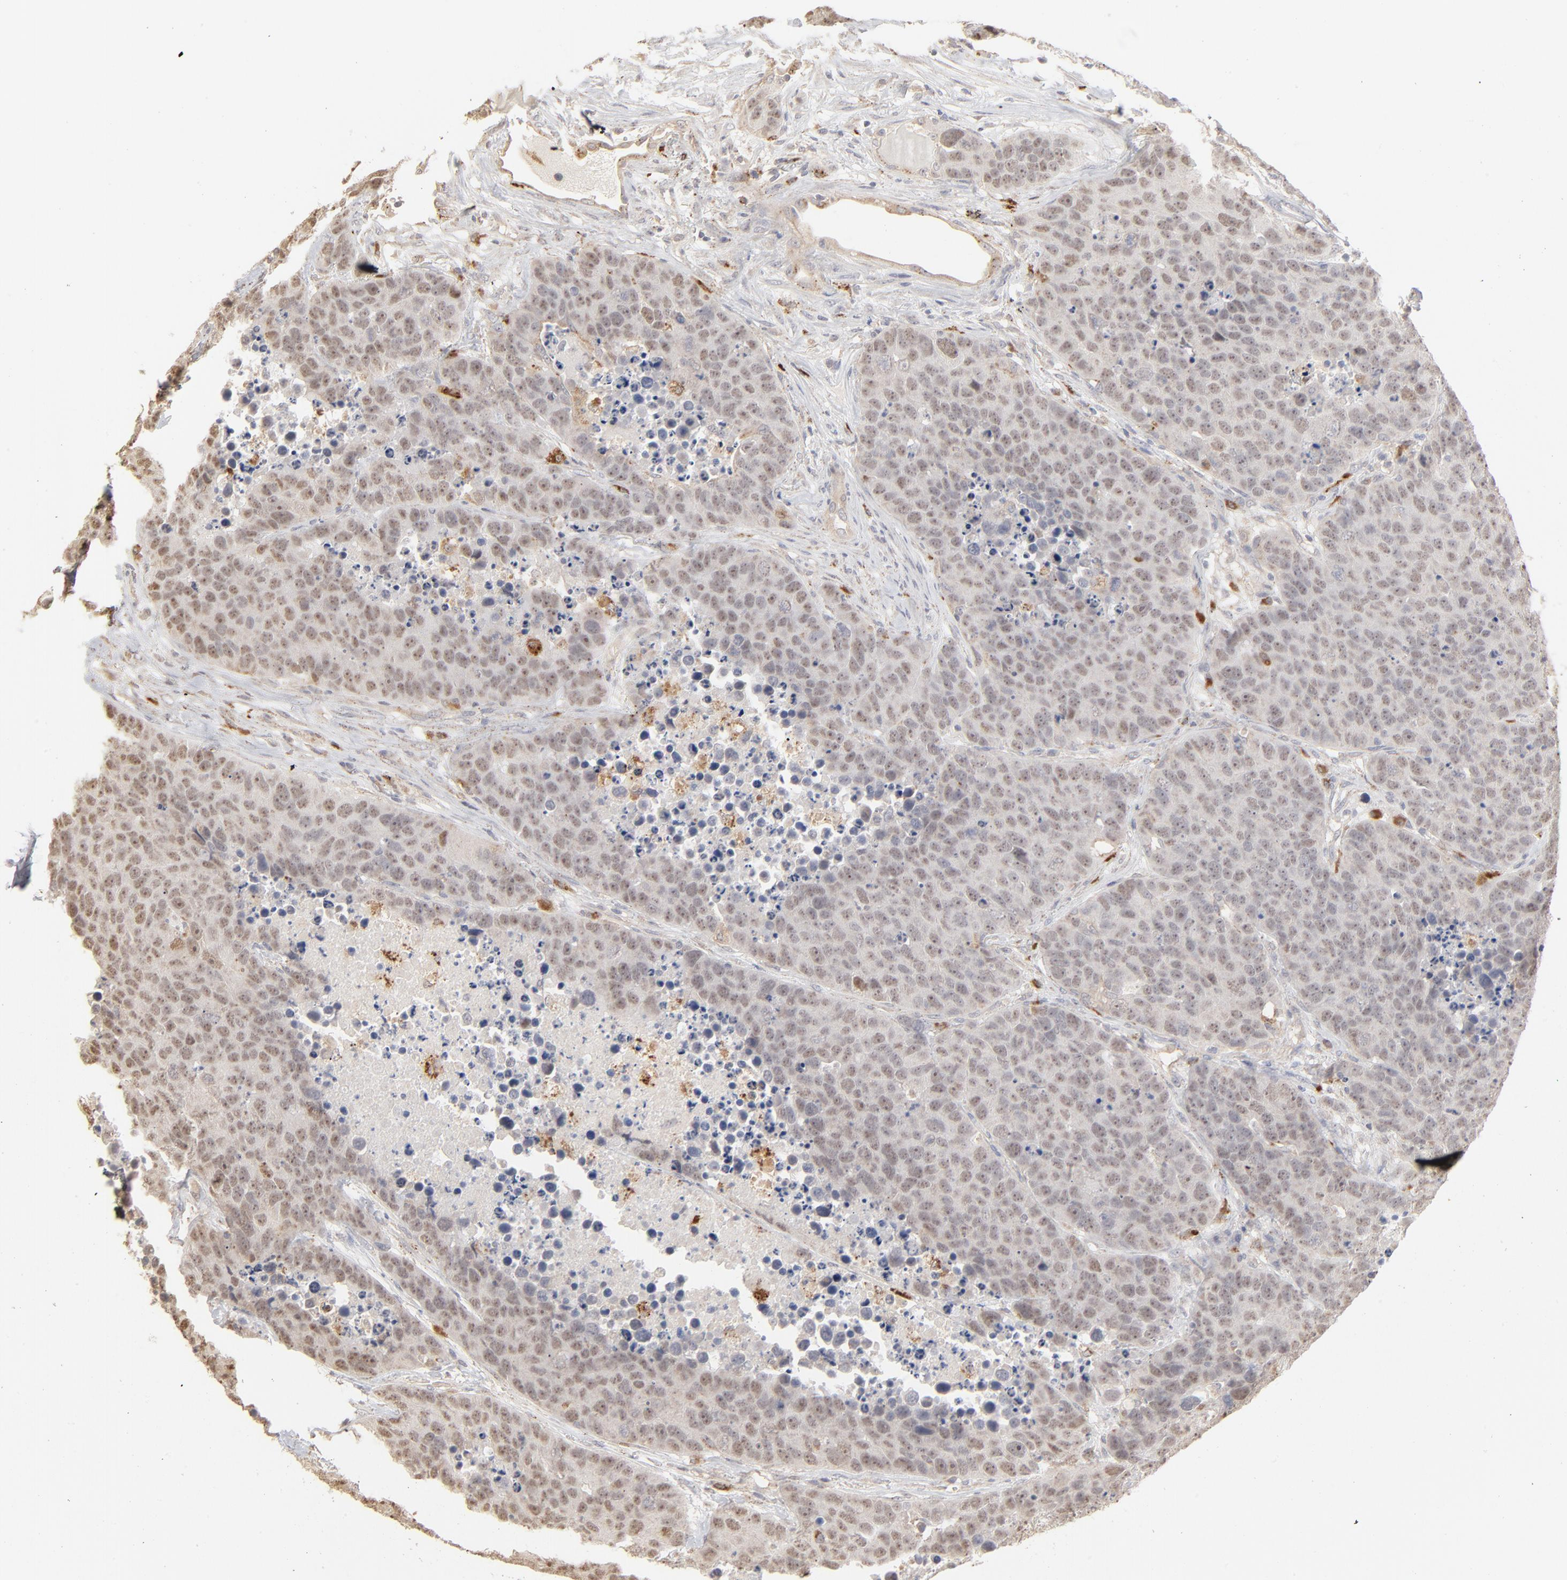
{"staining": {"intensity": "negative", "quantity": "none", "location": "none"}, "tissue": "carcinoid", "cell_type": "Tumor cells", "image_type": "cancer", "snomed": [{"axis": "morphology", "description": "Carcinoid, malignant, NOS"}, {"axis": "topography", "description": "Lung"}], "caption": "Immunohistochemistry of human carcinoid exhibits no expression in tumor cells.", "gene": "POMT2", "patient": {"sex": "male", "age": 60}}